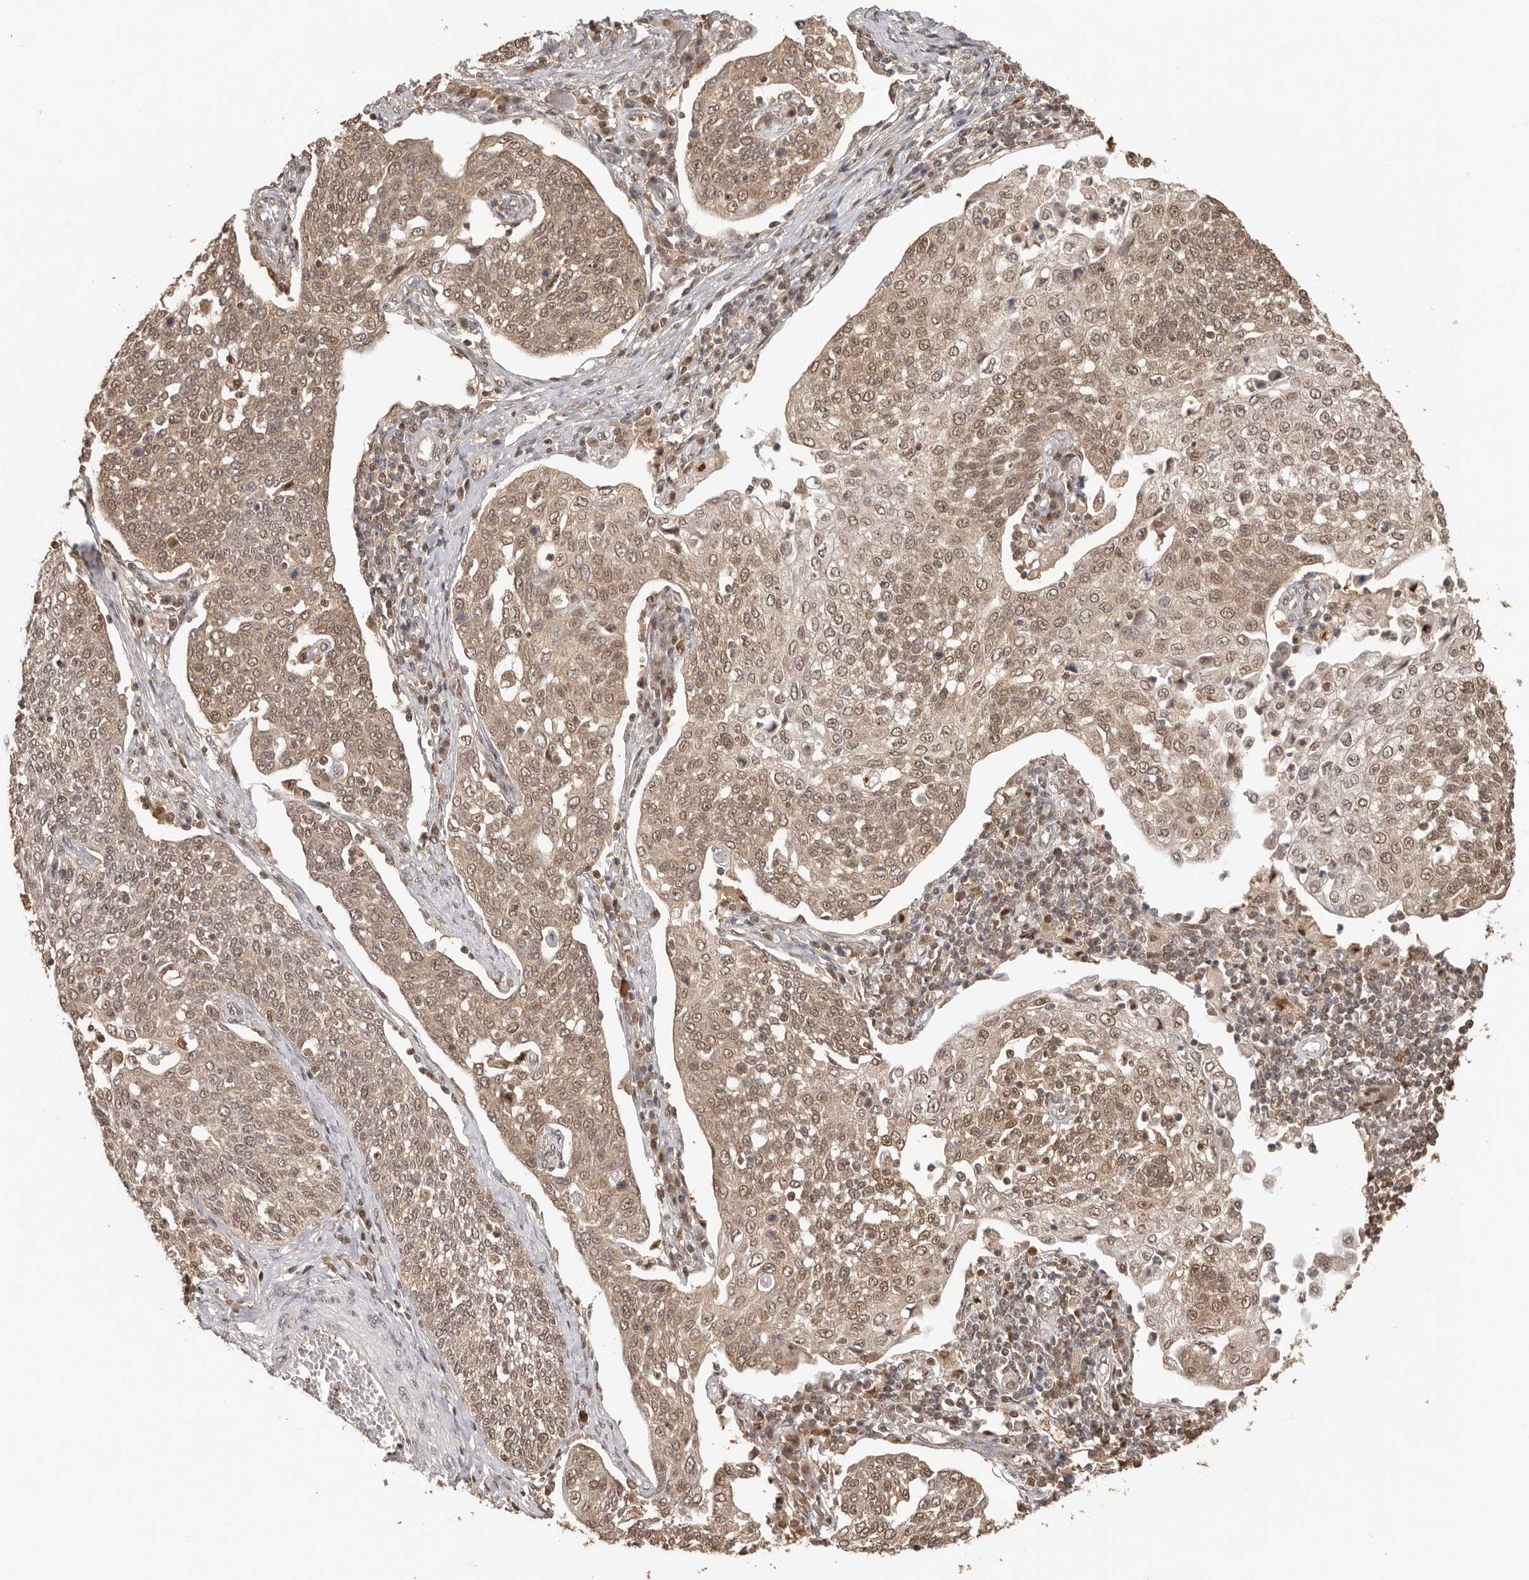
{"staining": {"intensity": "moderate", "quantity": ">75%", "location": "cytoplasmic/membranous,nuclear"}, "tissue": "cervical cancer", "cell_type": "Tumor cells", "image_type": "cancer", "snomed": [{"axis": "morphology", "description": "Squamous cell carcinoma, NOS"}, {"axis": "topography", "description": "Cervix"}], "caption": "DAB immunohistochemical staining of human squamous cell carcinoma (cervical) displays moderate cytoplasmic/membranous and nuclear protein positivity in approximately >75% of tumor cells.", "gene": "PSMA5", "patient": {"sex": "female", "age": 34}}